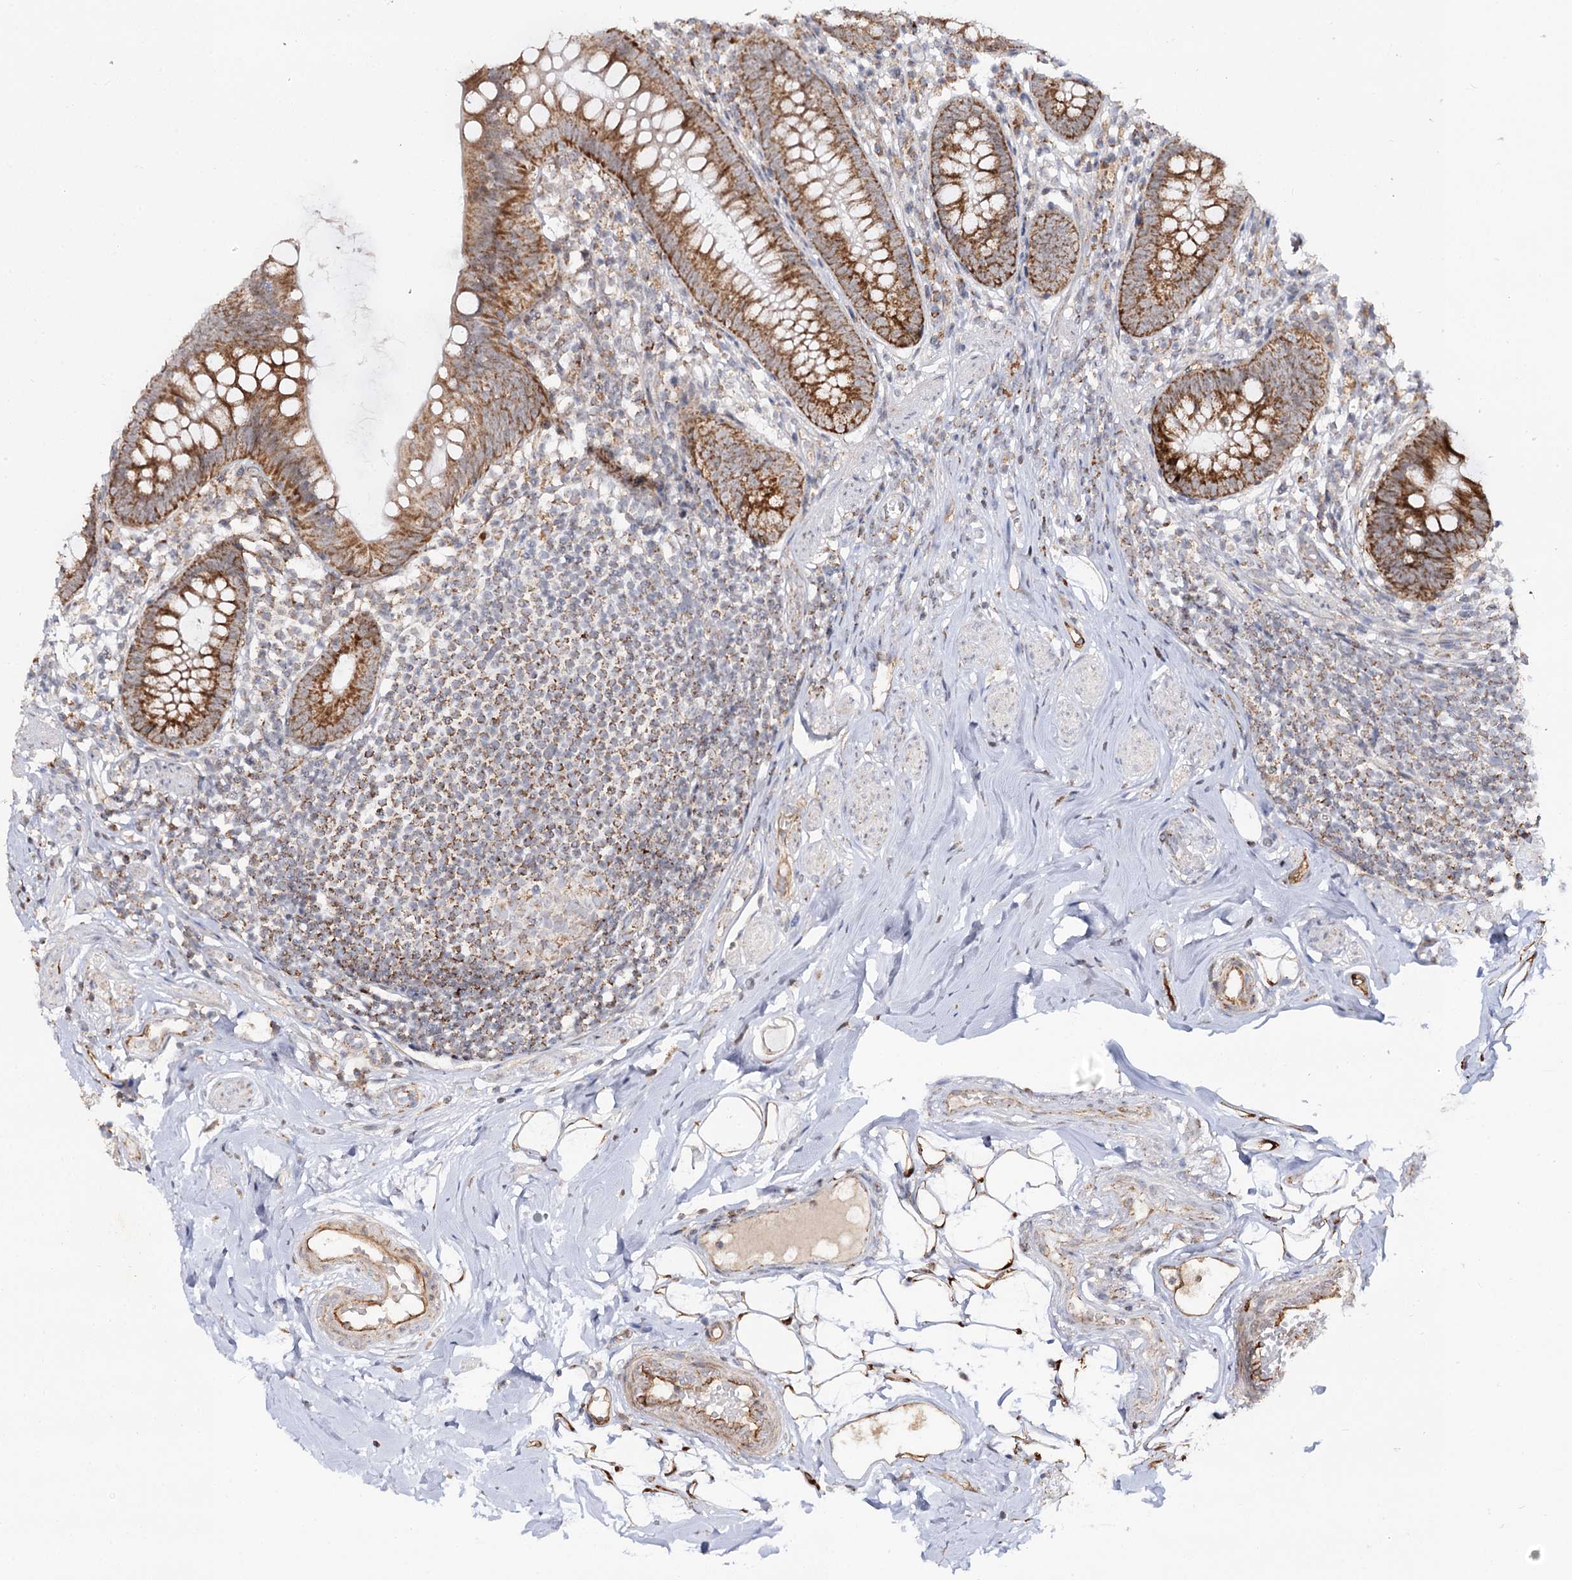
{"staining": {"intensity": "strong", "quantity": ">75%", "location": "cytoplasmic/membranous"}, "tissue": "appendix", "cell_type": "Glandular cells", "image_type": "normal", "snomed": [{"axis": "morphology", "description": "Normal tissue, NOS"}, {"axis": "topography", "description": "Appendix"}], "caption": "High-power microscopy captured an immunohistochemistry micrograph of benign appendix, revealing strong cytoplasmic/membranous expression in approximately >75% of glandular cells. (IHC, brightfield microscopy, high magnification).", "gene": "CBR4", "patient": {"sex": "female", "age": 62}}